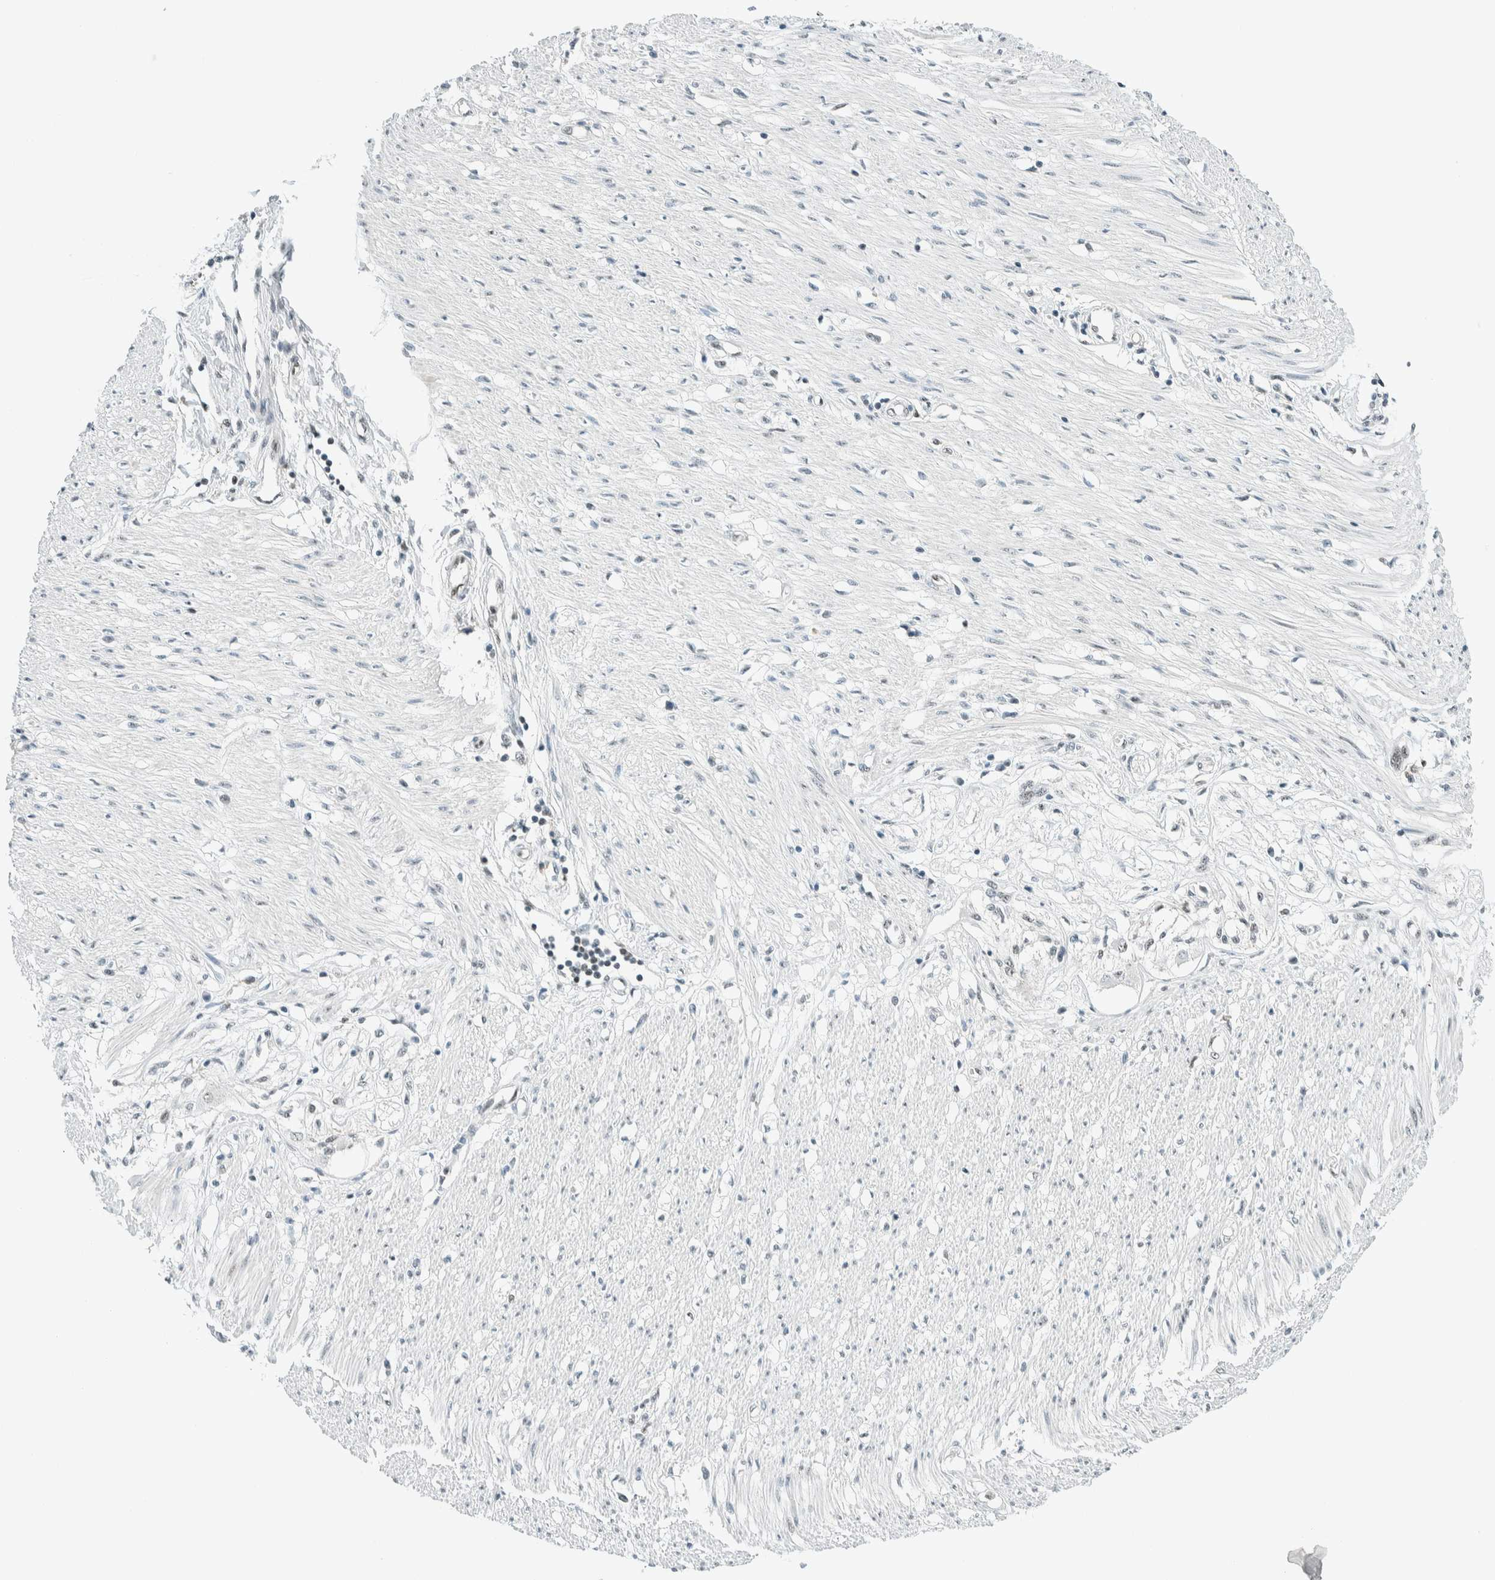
{"staining": {"intensity": "weak", "quantity": ">75%", "location": "nuclear"}, "tissue": "adipose tissue", "cell_type": "Adipocytes", "image_type": "normal", "snomed": [{"axis": "morphology", "description": "Normal tissue, NOS"}, {"axis": "morphology", "description": "Adenocarcinoma, NOS"}, {"axis": "topography", "description": "Colon"}, {"axis": "topography", "description": "Peripheral nerve tissue"}], "caption": "Protein staining by immunohistochemistry (IHC) exhibits weak nuclear expression in about >75% of adipocytes in normal adipose tissue.", "gene": "CYSRT1", "patient": {"sex": "male", "age": 14}}